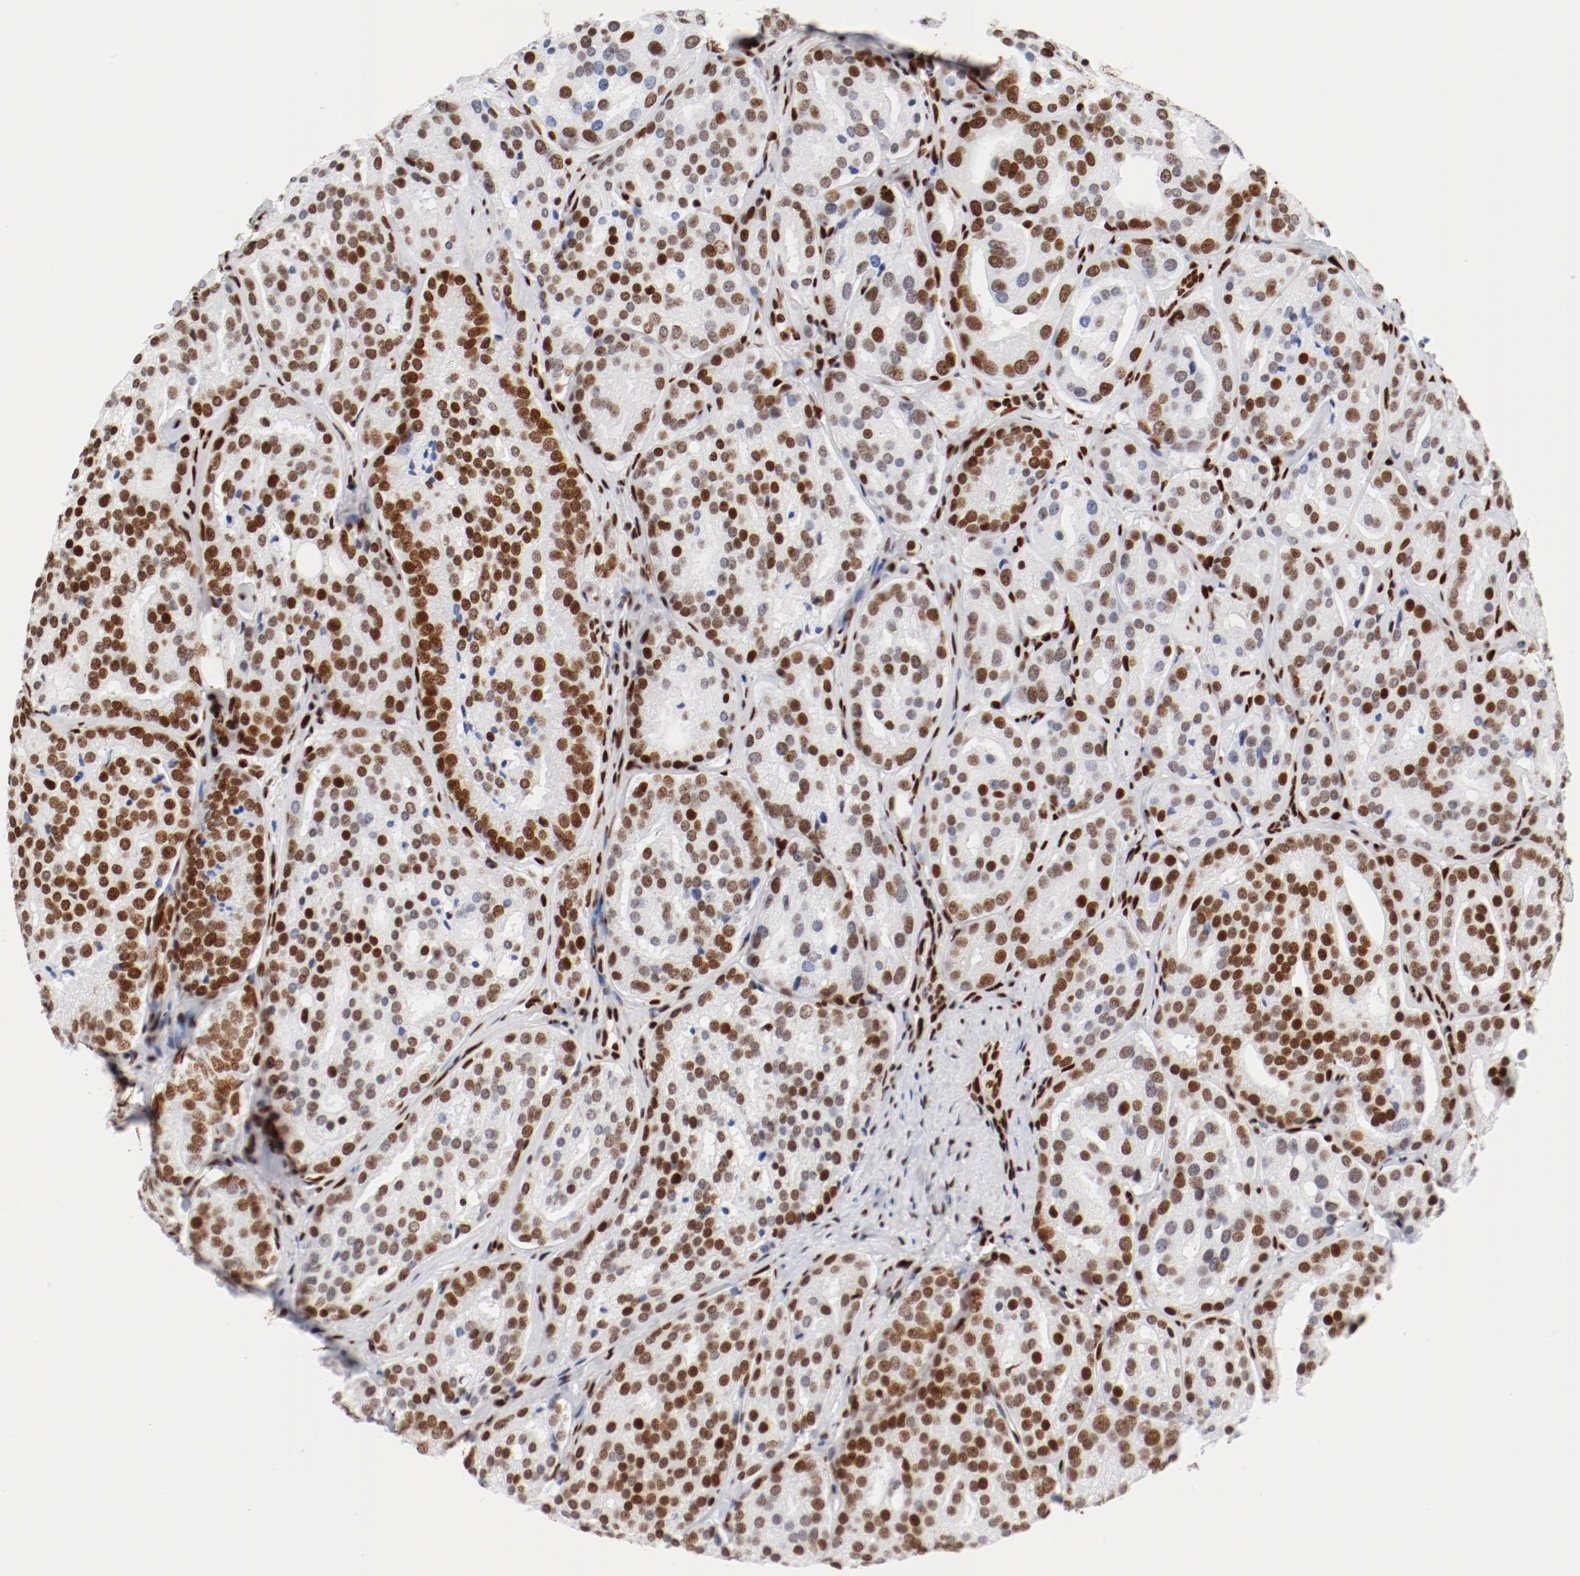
{"staining": {"intensity": "moderate", "quantity": "25%-75%", "location": "nuclear"}, "tissue": "prostate cancer", "cell_type": "Tumor cells", "image_type": "cancer", "snomed": [{"axis": "morphology", "description": "Adenocarcinoma, High grade"}, {"axis": "topography", "description": "Prostate"}], "caption": "Immunohistochemical staining of adenocarcinoma (high-grade) (prostate) exhibits medium levels of moderate nuclear positivity in approximately 25%-75% of tumor cells.", "gene": "CTBP1", "patient": {"sex": "male", "age": 64}}